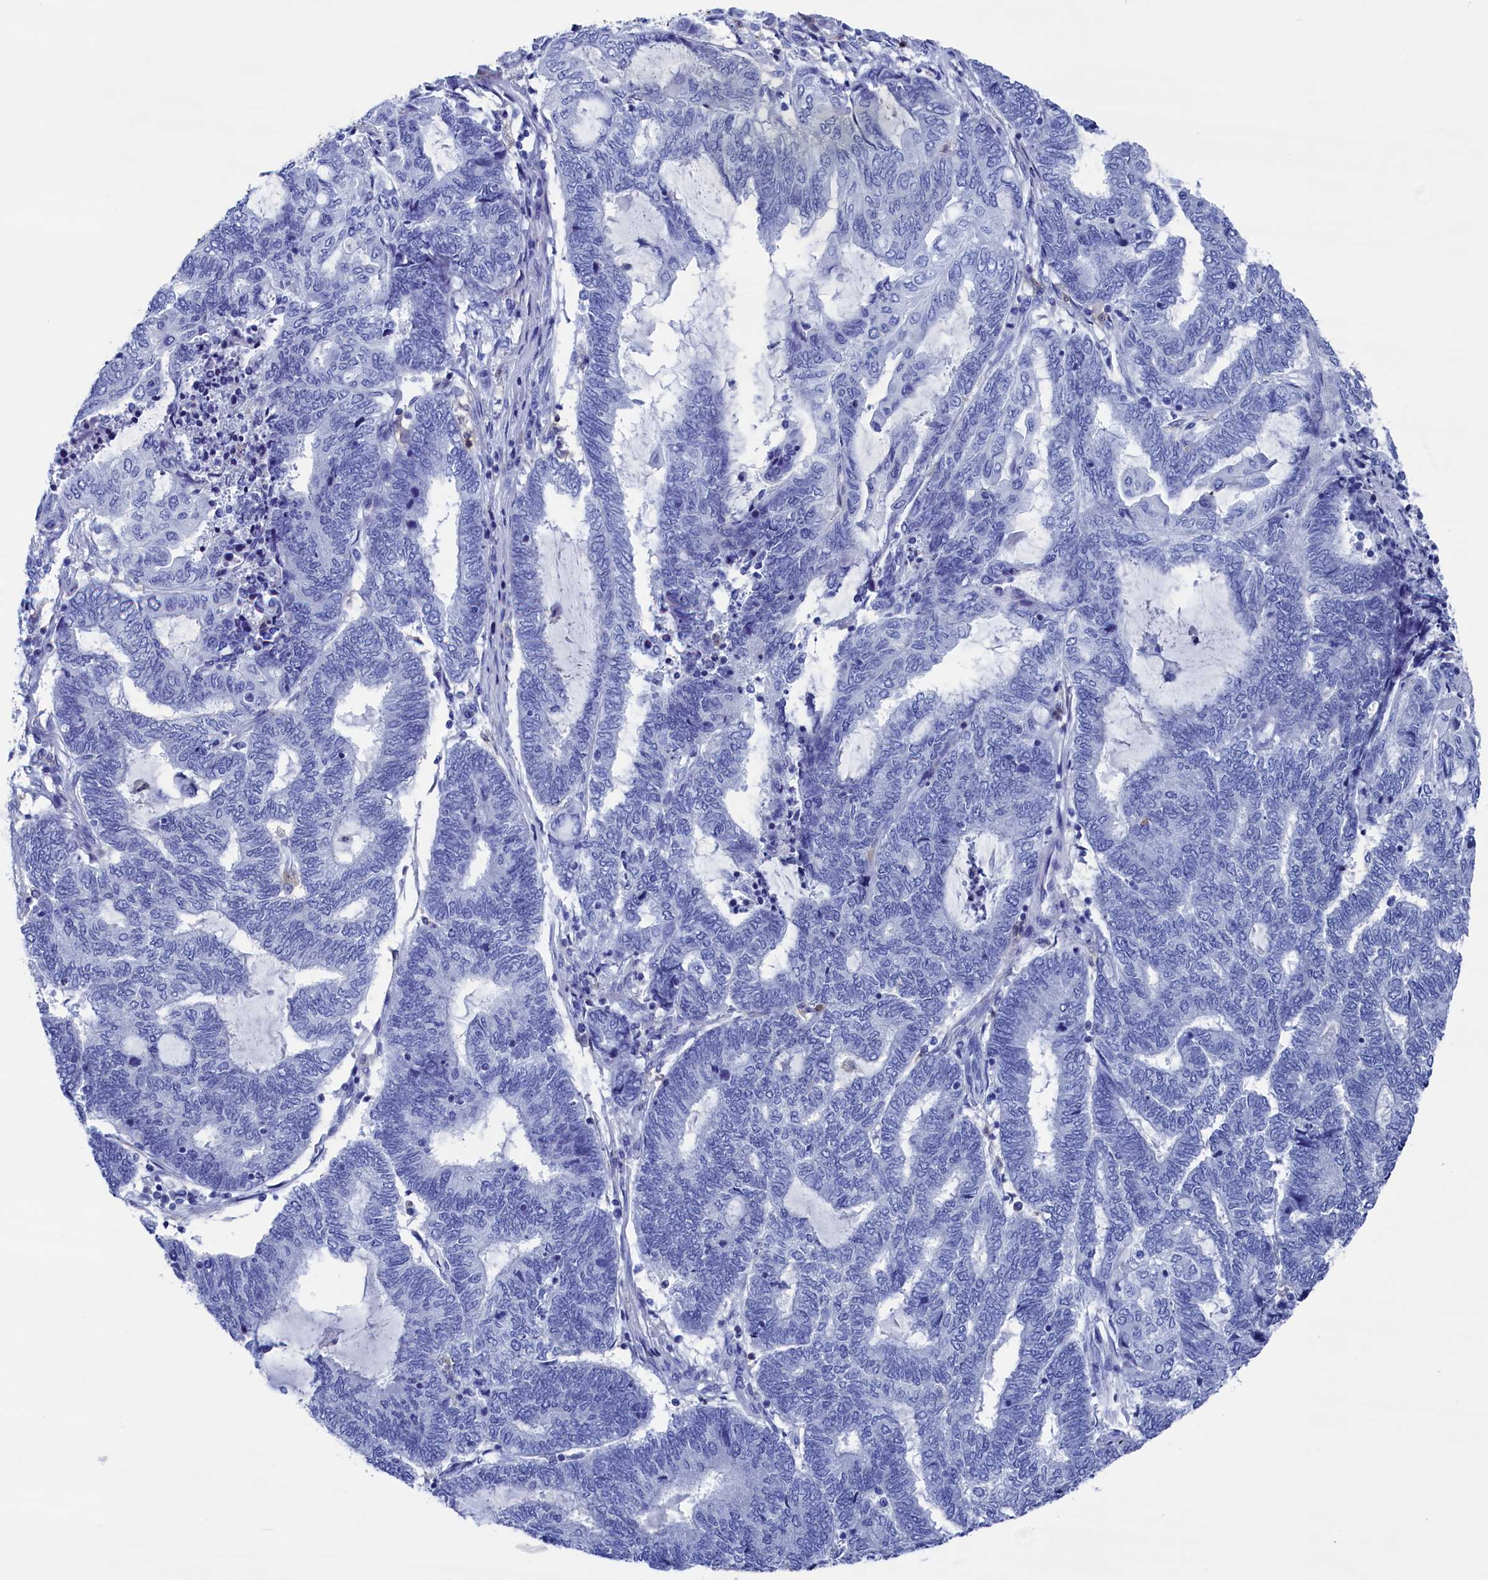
{"staining": {"intensity": "negative", "quantity": "none", "location": "none"}, "tissue": "endometrial cancer", "cell_type": "Tumor cells", "image_type": "cancer", "snomed": [{"axis": "morphology", "description": "Adenocarcinoma, NOS"}, {"axis": "topography", "description": "Uterus"}, {"axis": "topography", "description": "Endometrium"}], "caption": "This is an immunohistochemistry (IHC) photomicrograph of endometrial adenocarcinoma. There is no expression in tumor cells.", "gene": "TYROBP", "patient": {"sex": "female", "age": 70}}